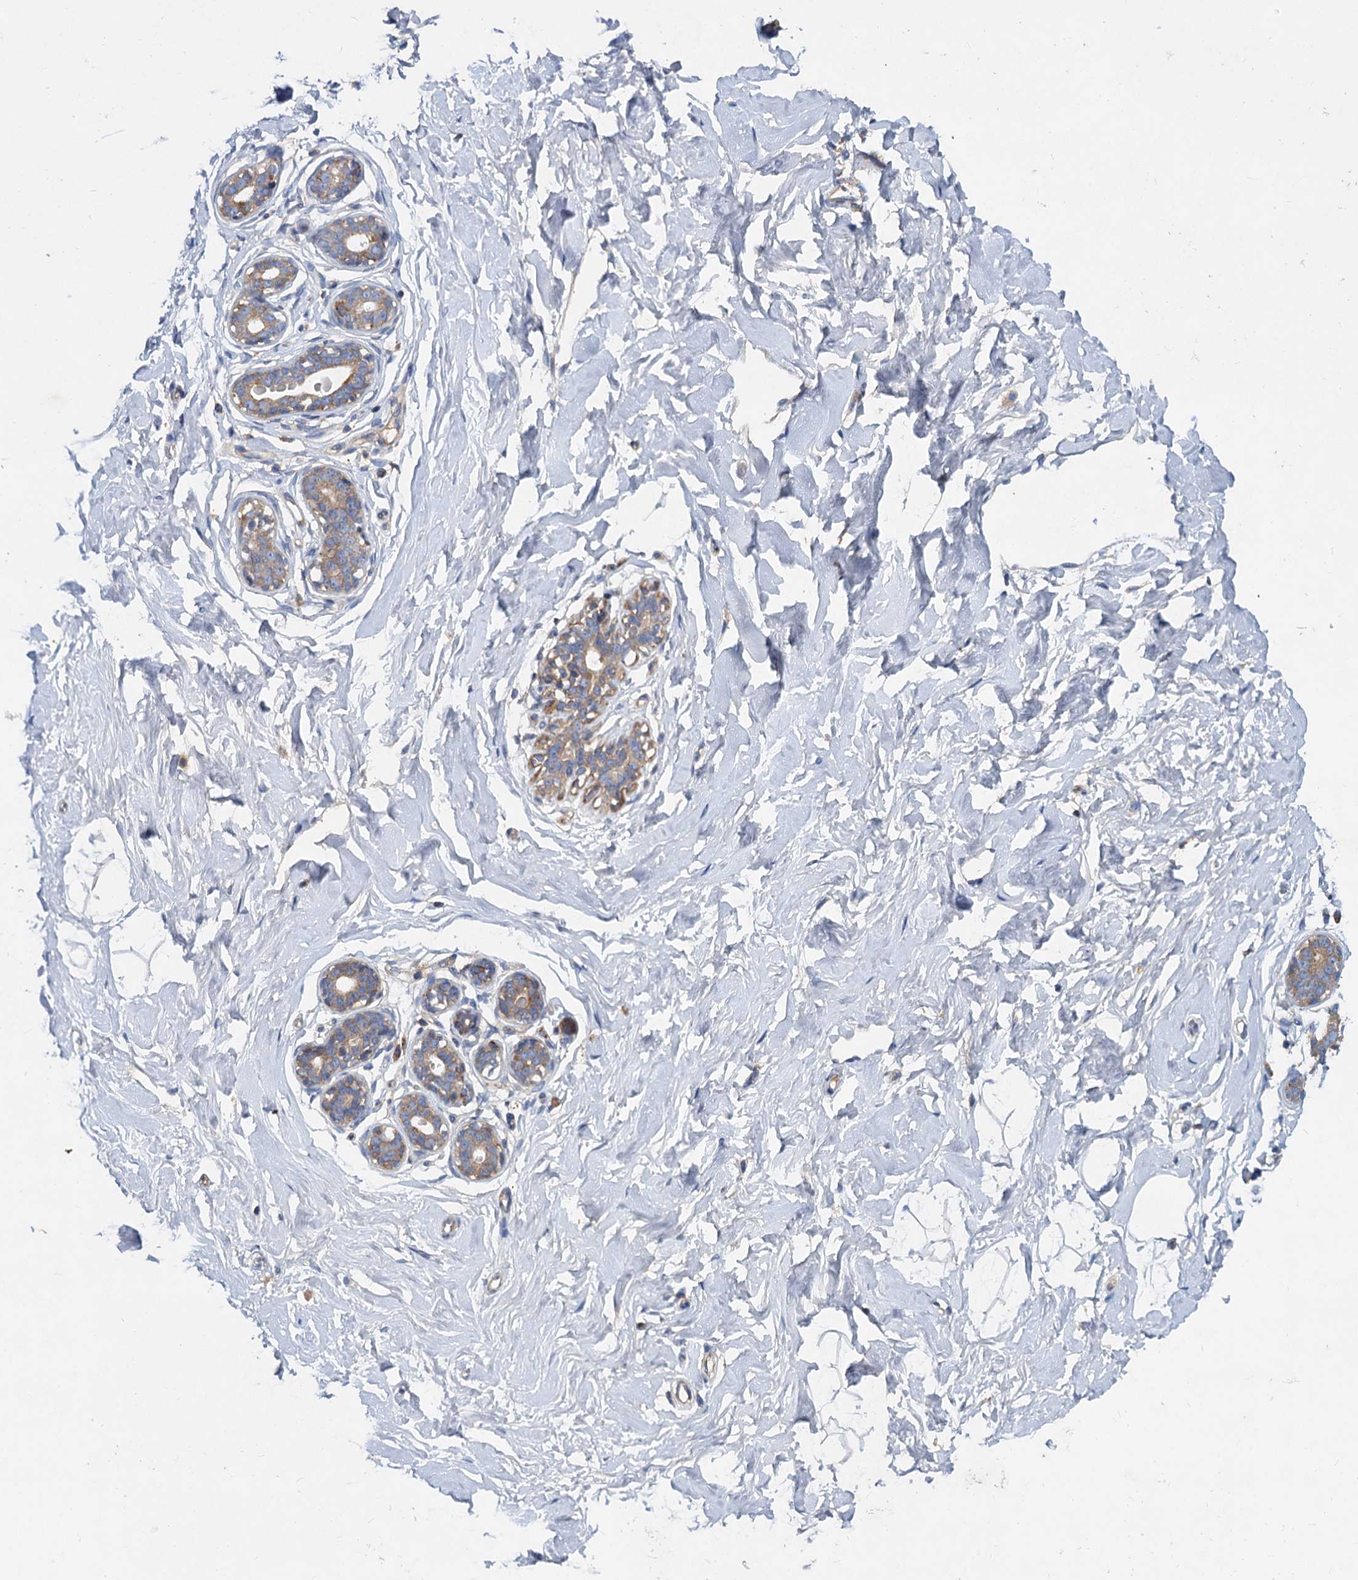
{"staining": {"intensity": "negative", "quantity": "none", "location": "none"}, "tissue": "breast", "cell_type": "Adipocytes", "image_type": "normal", "snomed": [{"axis": "morphology", "description": "Normal tissue, NOS"}, {"axis": "morphology", "description": "Adenoma, NOS"}, {"axis": "topography", "description": "Breast"}], "caption": "Adipocytes are negative for protein expression in unremarkable human breast. (Stains: DAB immunohistochemistry (IHC) with hematoxylin counter stain, Microscopy: brightfield microscopy at high magnification).", "gene": "ALKBH7", "patient": {"sex": "female", "age": 23}}